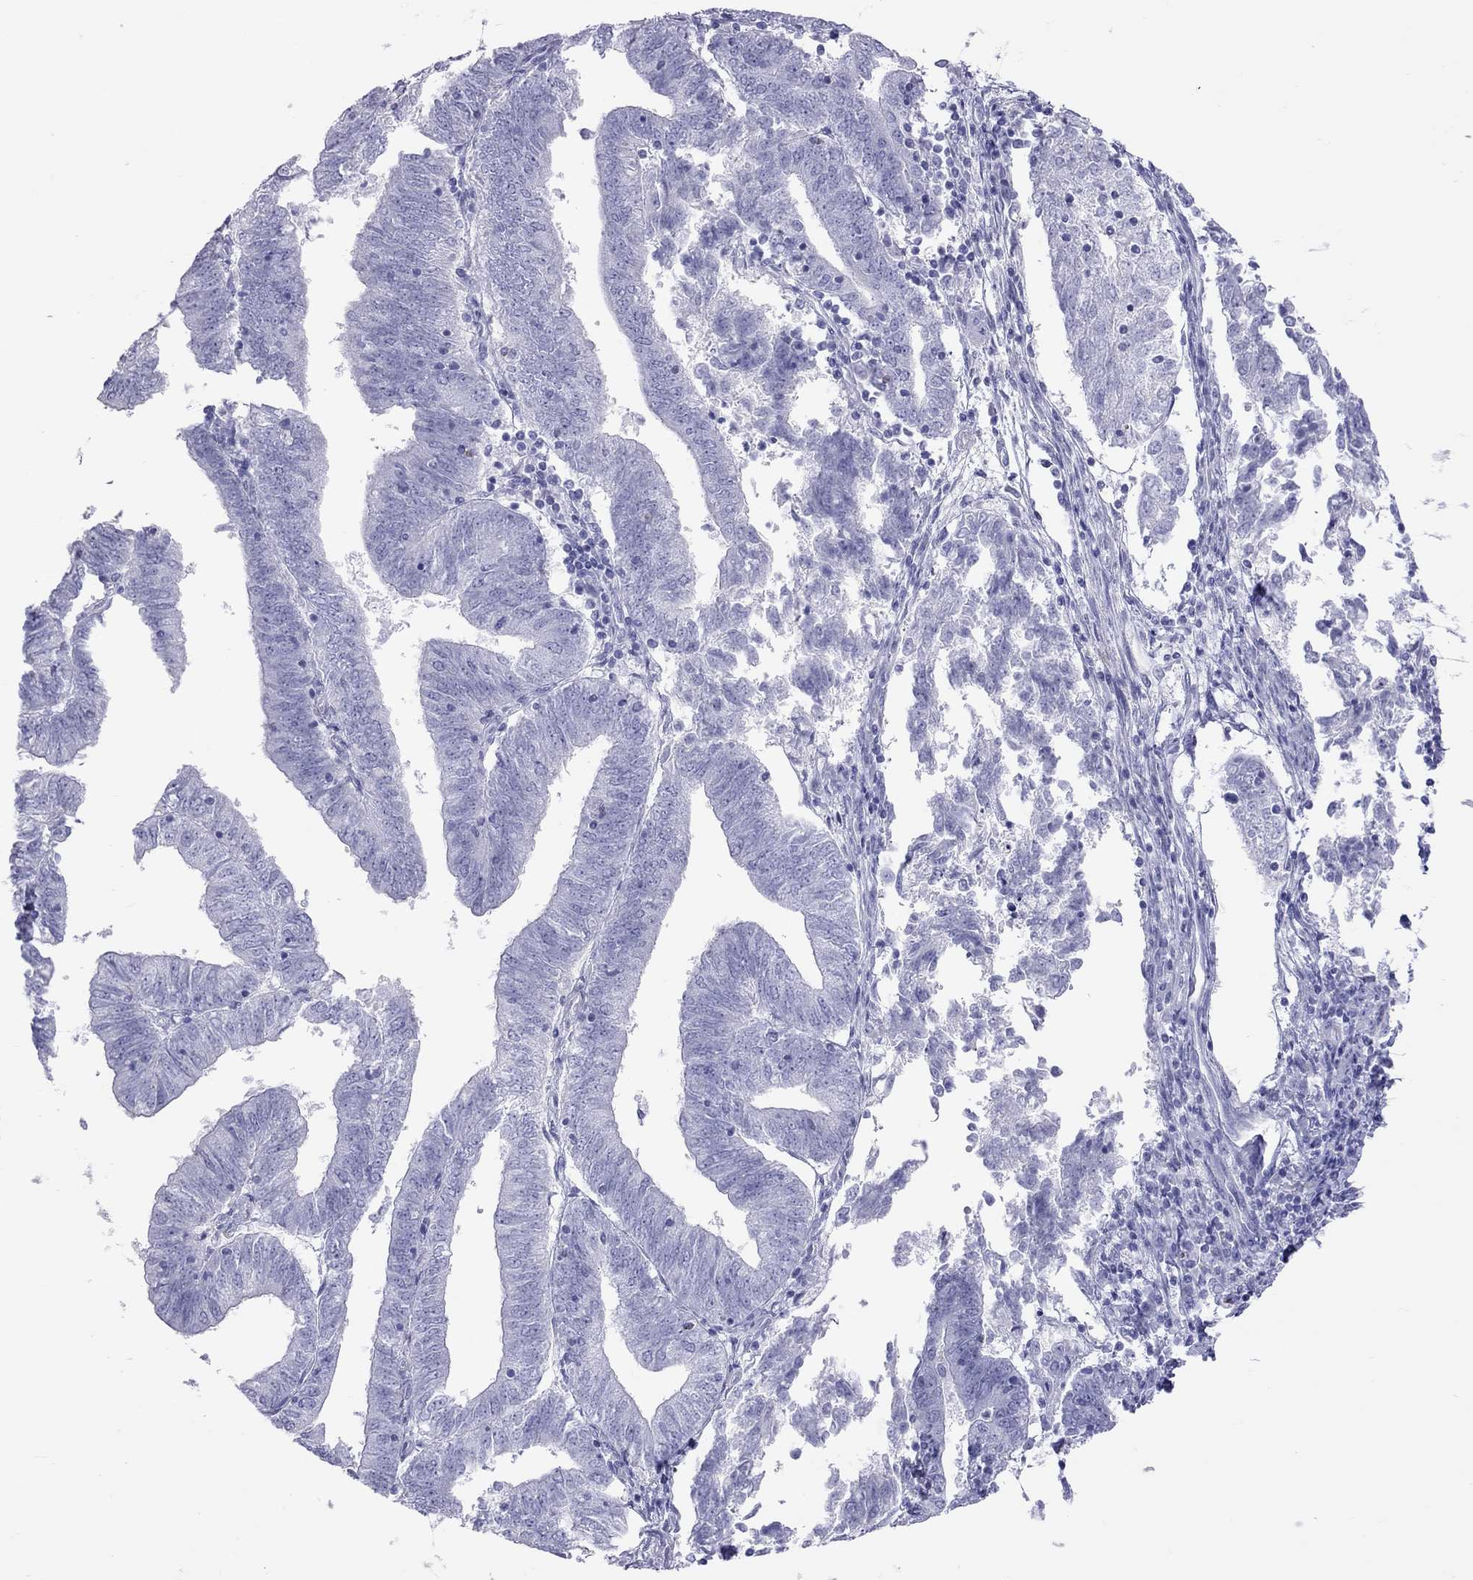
{"staining": {"intensity": "negative", "quantity": "none", "location": "none"}, "tissue": "endometrial cancer", "cell_type": "Tumor cells", "image_type": "cancer", "snomed": [{"axis": "morphology", "description": "Adenocarcinoma, NOS"}, {"axis": "topography", "description": "Endometrium"}], "caption": "IHC of human endometrial cancer demonstrates no expression in tumor cells.", "gene": "STAG3", "patient": {"sex": "female", "age": 82}}